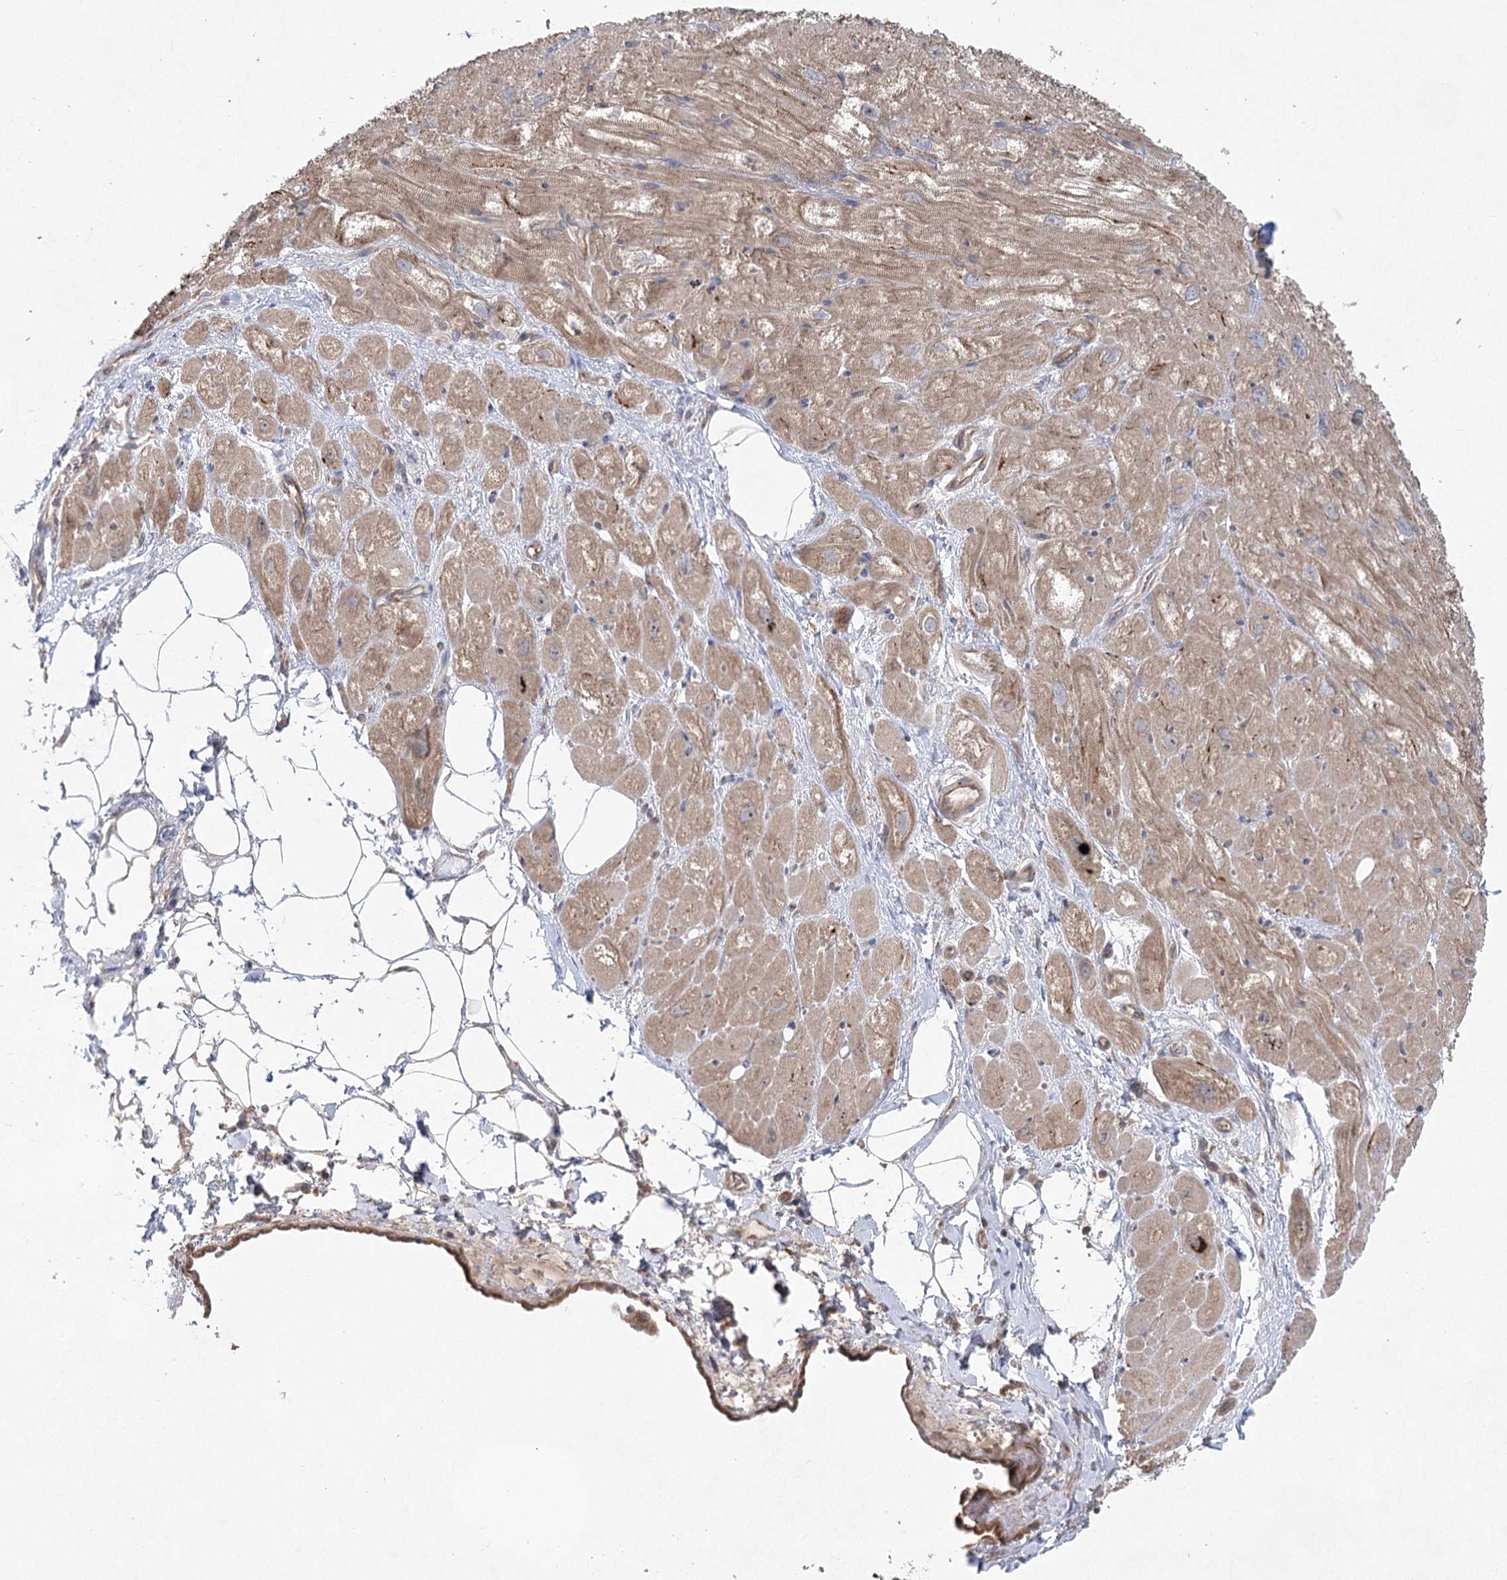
{"staining": {"intensity": "moderate", "quantity": "25%-75%", "location": "cytoplasmic/membranous"}, "tissue": "heart muscle", "cell_type": "Cardiomyocytes", "image_type": "normal", "snomed": [{"axis": "morphology", "description": "Normal tissue, NOS"}, {"axis": "topography", "description": "Heart"}], "caption": "Cardiomyocytes demonstrate medium levels of moderate cytoplasmic/membranous staining in approximately 25%-75% of cells in benign heart muscle. (Stains: DAB (3,3'-diaminobenzidine) in brown, nuclei in blue, Microscopy: brightfield microscopy at high magnification).", "gene": "EIF3A", "patient": {"sex": "male", "age": 50}}